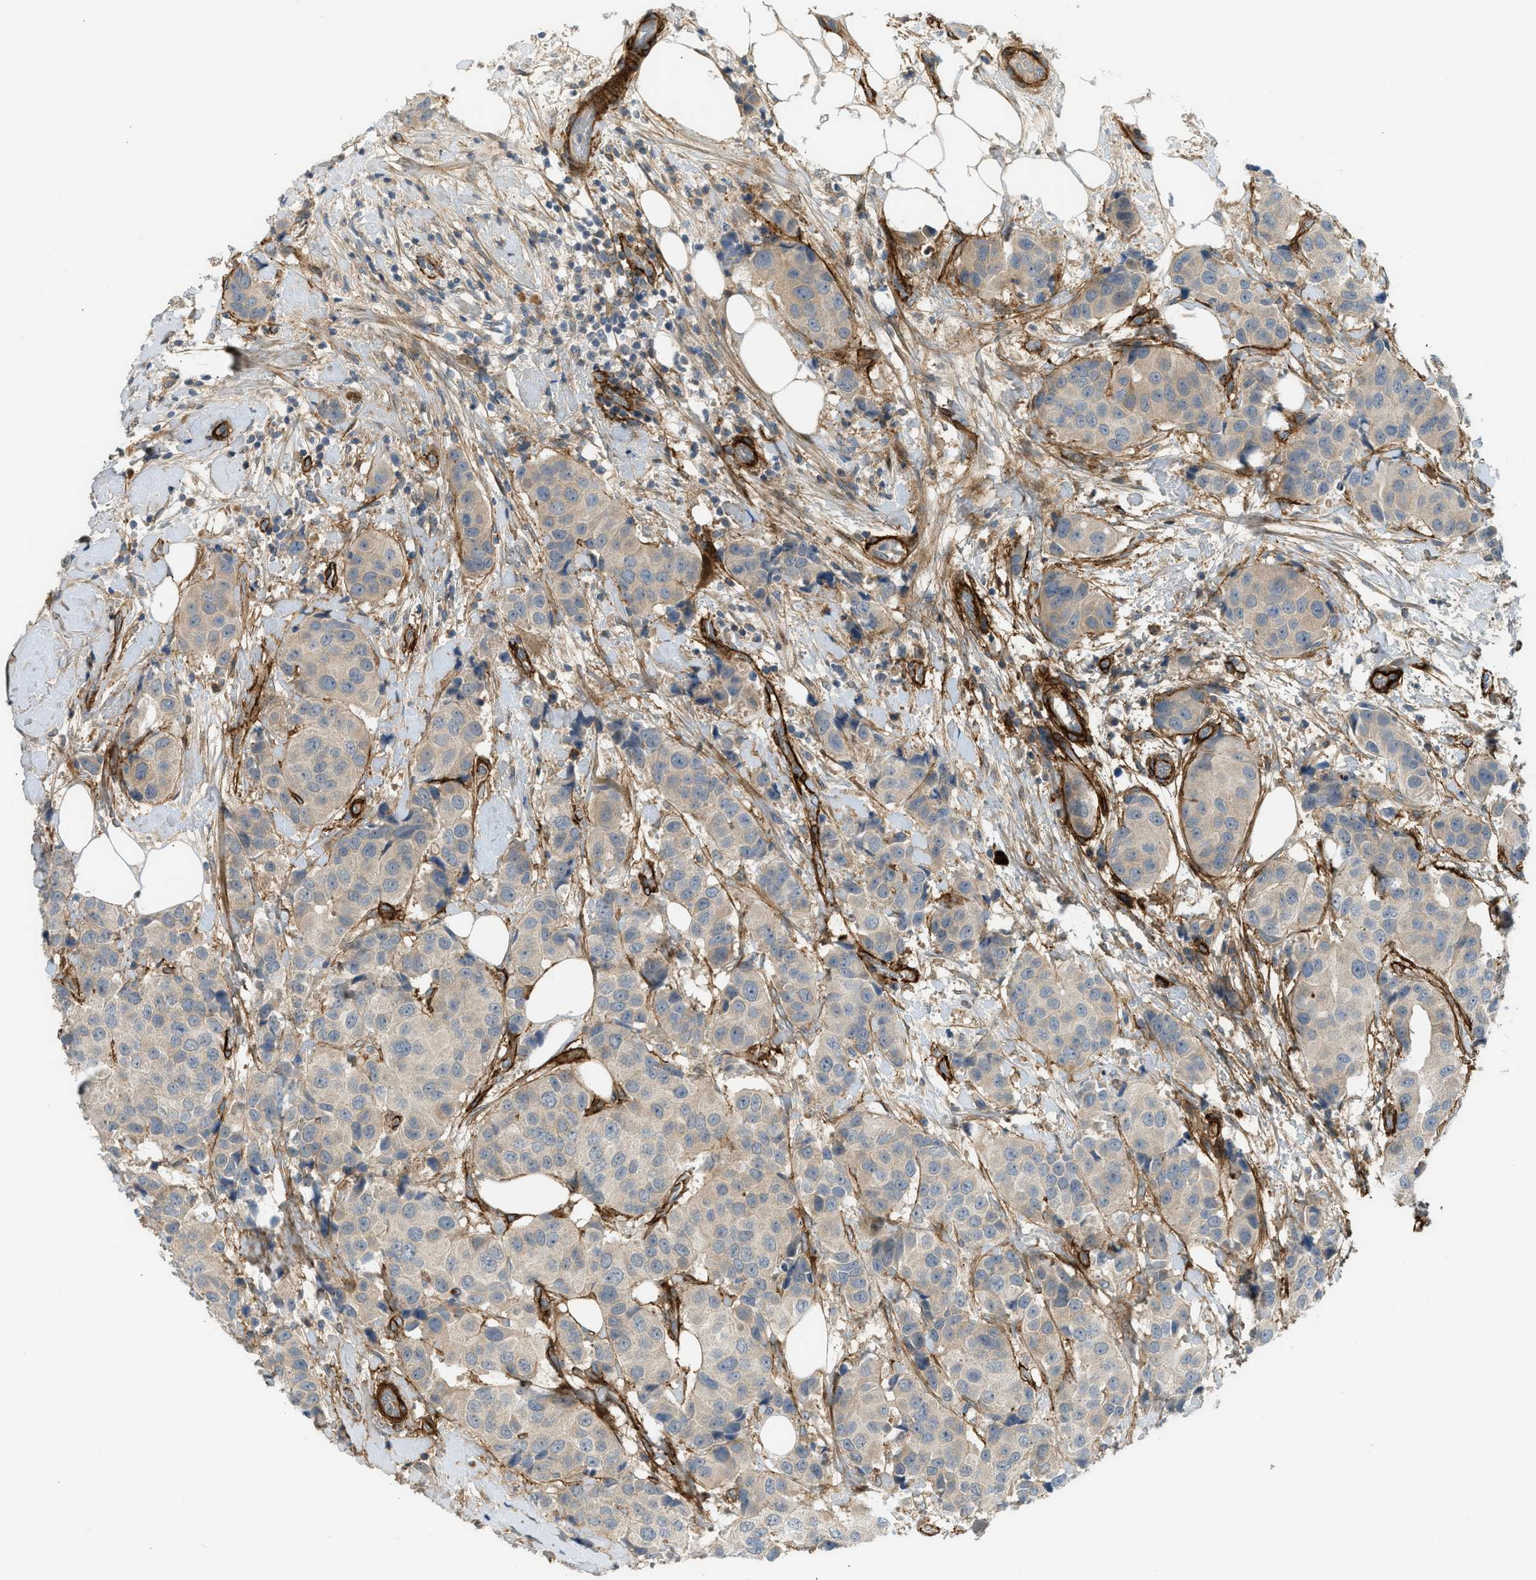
{"staining": {"intensity": "weak", "quantity": "25%-75%", "location": "cytoplasmic/membranous"}, "tissue": "breast cancer", "cell_type": "Tumor cells", "image_type": "cancer", "snomed": [{"axis": "morphology", "description": "Normal tissue, NOS"}, {"axis": "morphology", "description": "Duct carcinoma"}, {"axis": "topography", "description": "Breast"}], "caption": "An image showing weak cytoplasmic/membranous staining in about 25%-75% of tumor cells in breast cancer (intraductal carcinoma), as visualized by brown immunohistochemical staining.", "gene": "EDNRA", "patient": {"sex": "female", "age": 39}}